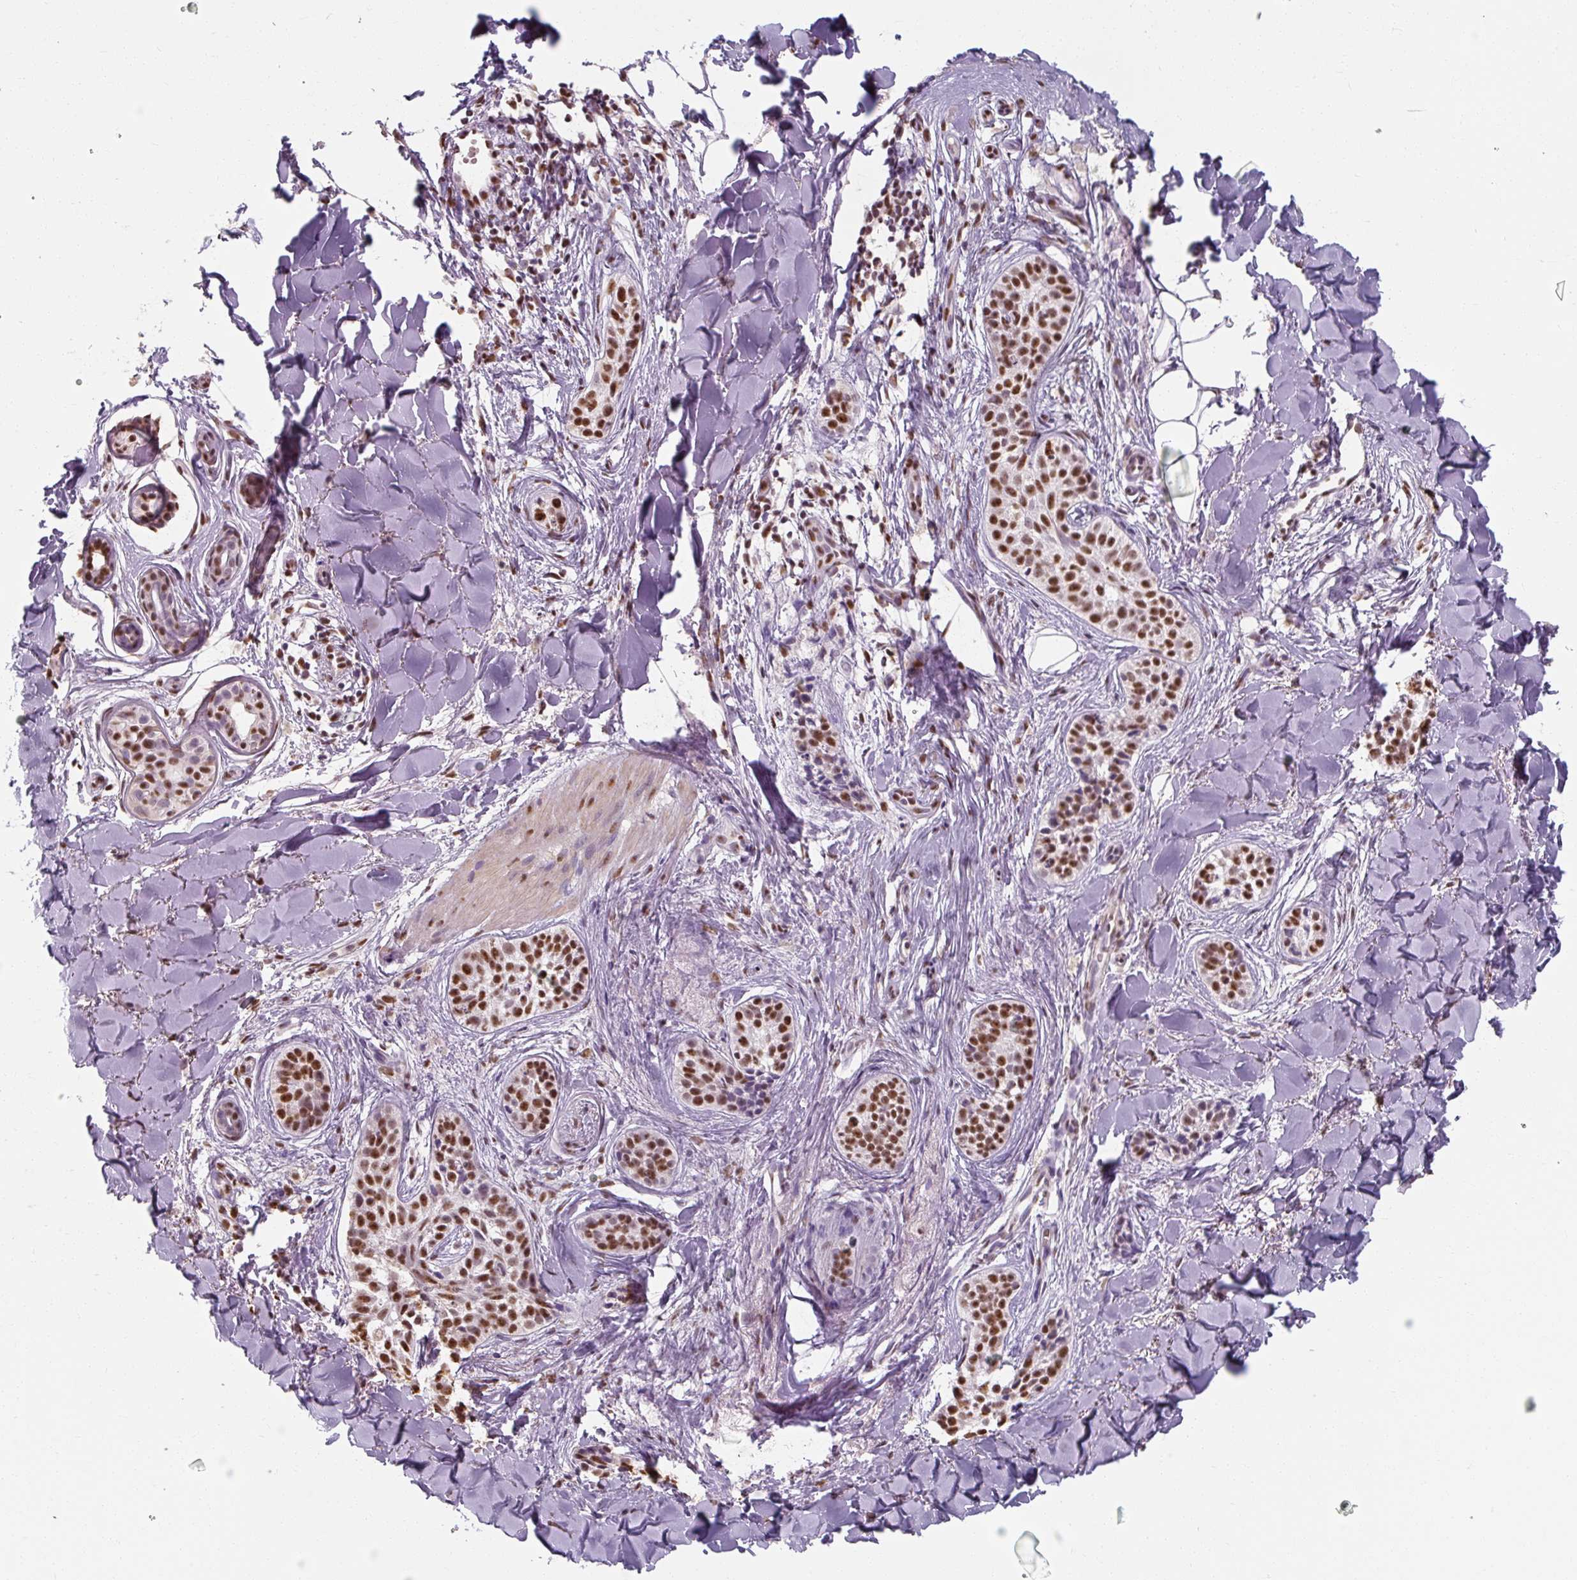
{"staining": {"intensity": "strong", "quantity": ">75%", "location": "nuclear"}, "tissue": "skin cancer", "cell_type": "Tumor cells", "image_type": "cancer", "snomed": [{"axis": "morphology", "description": "Basal cell carcinoma"}, {"axis": "topography", "description": "Skin"}], "caption": "This micrograph displays skin cancer (basal cell carcinoma) stained with immunohistochemistry to label a protein in brown. The nuclear of tumor cells show strong positivity for the protein. Nuclei are counter-stained blue.", "gene": "ZFTRAF1", "patient": {"sex": "male", "age": 52}}